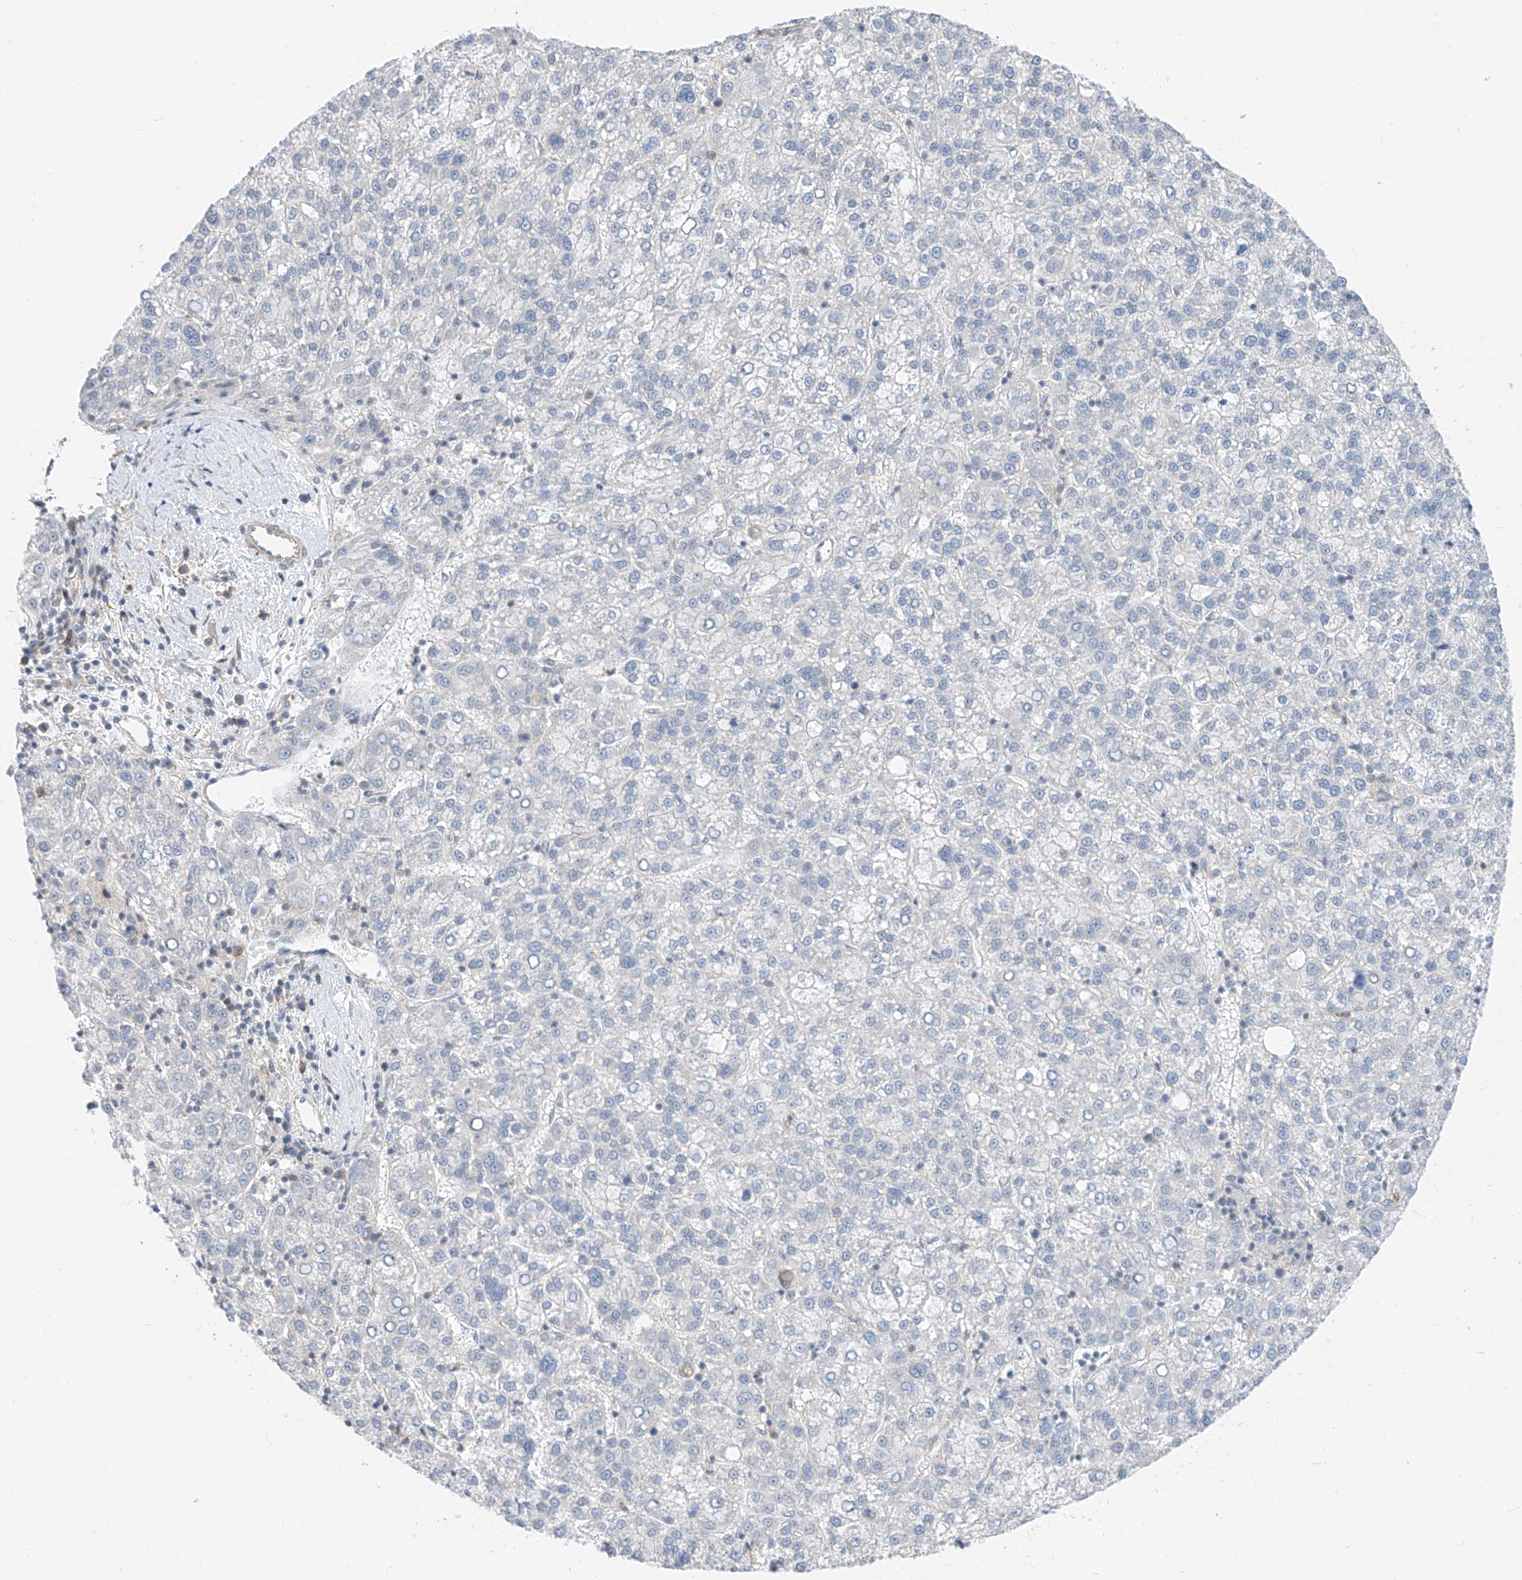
{"staining": {"intensity": "negative", "quantity": "none", "location": "none"}, "tissue": "liver cancer", "cell_type": "Tumor cells", "image_type": "cancer", "snomed": [{"axis": "morphology", "description": "Carcinoma, Hepatocellular, NOS"}, {"axis": "topography", "description": "Liver"}], "caption": "Liver cancer was stained to show a protein in brown. There is no significant staining in tumor cells. (Brightfield microscopy of DAB (3,3'-diaminobenzidine) IHC at high magnification).", "gene": "ABLIM2", "patient": {"sex": "female", "age": 58}}